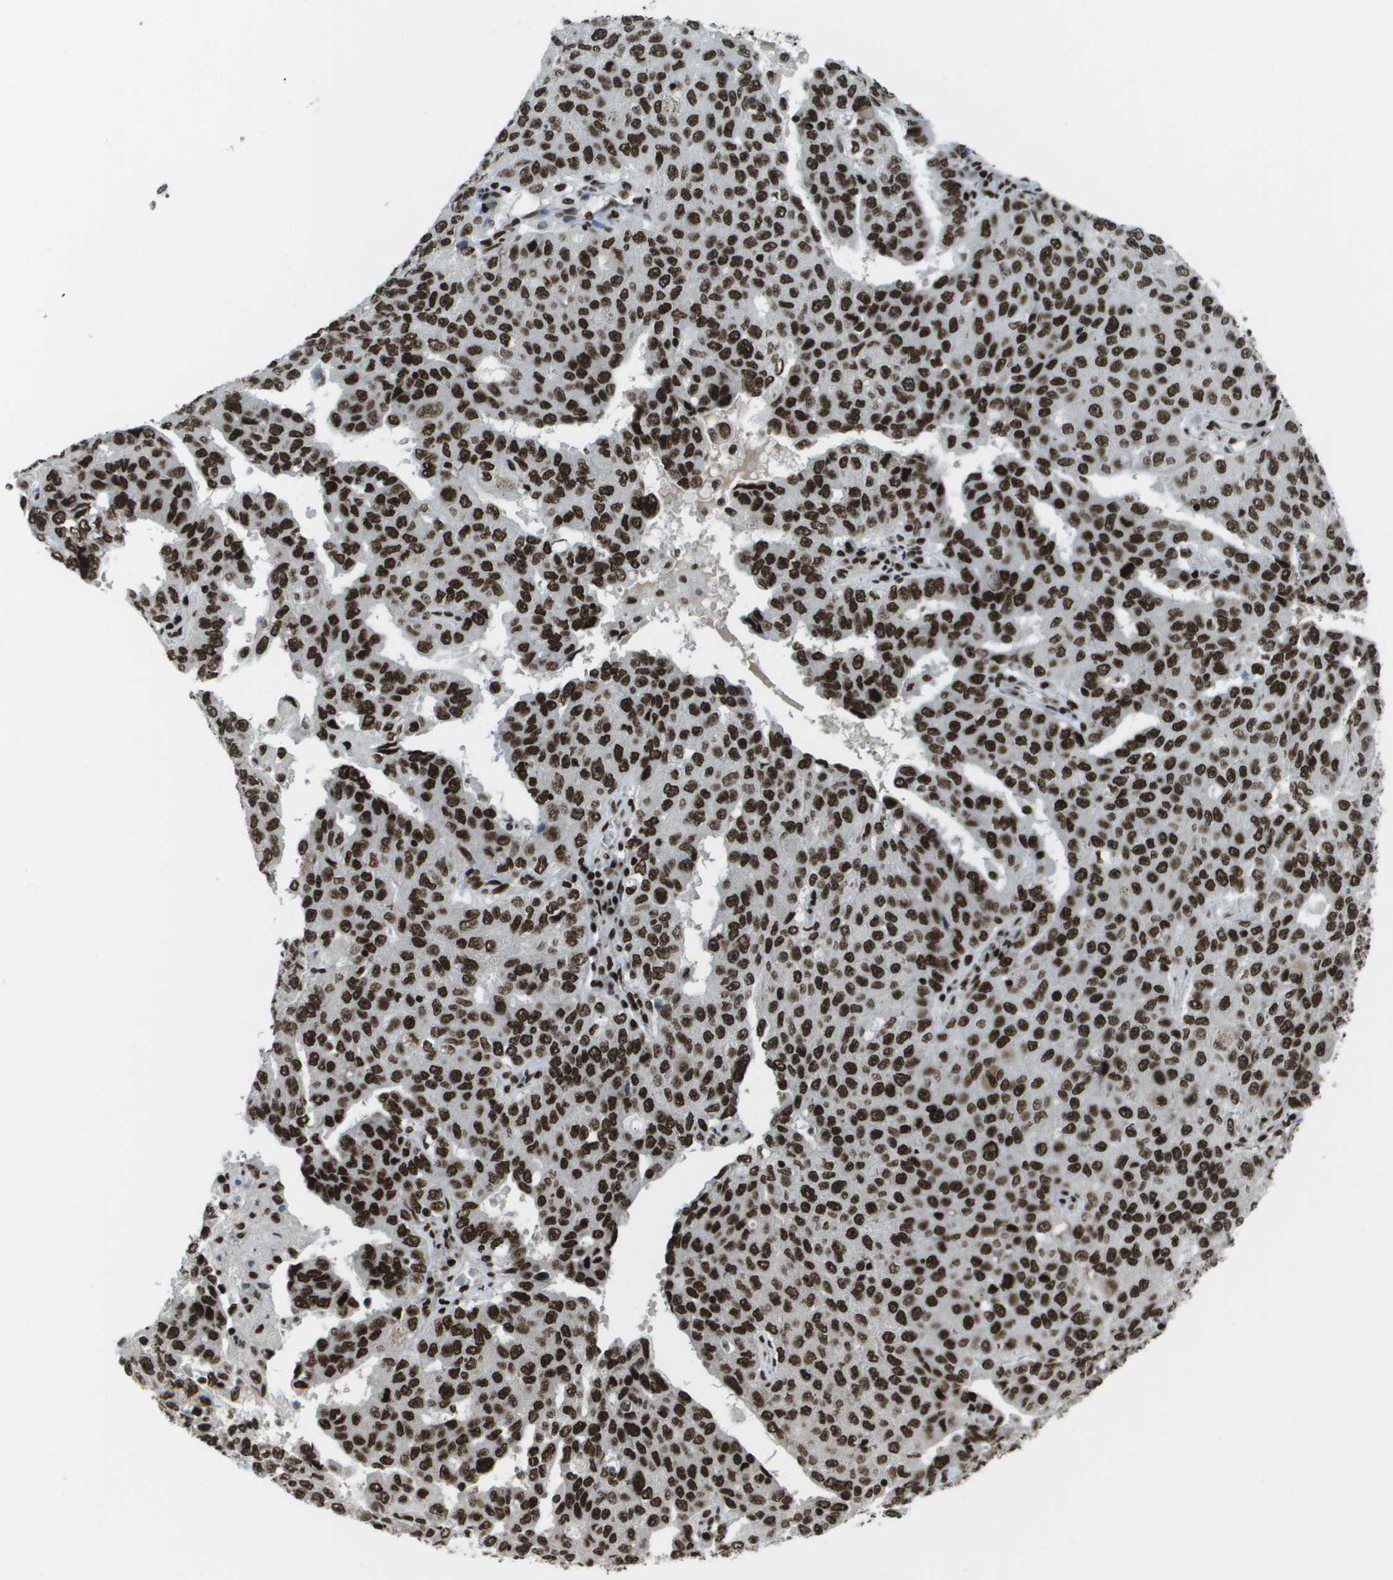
{"staining": {"intensity": "strong", "quantity": ">75%", "location": "nuclear"}, "tissue": "ovarian cancer", "cell_type": "Tumor cells", "image_type": "cancer", "snomed": [{"axis": "morphology", "description": "Carcinoma, endometroid"}, {"axis": "topography", "description": "Ovary"}], "caption": "The immunohistochemical stain labels strong nuclear staining in tumor cells of ovarian cancer (endometroid carcinoma) tissue. Immunohistochemistry stains the protein in brown and the nuclei are stained blue.", "gene": "GLYR1", "patient": {"sex": "female", "age": 62}}